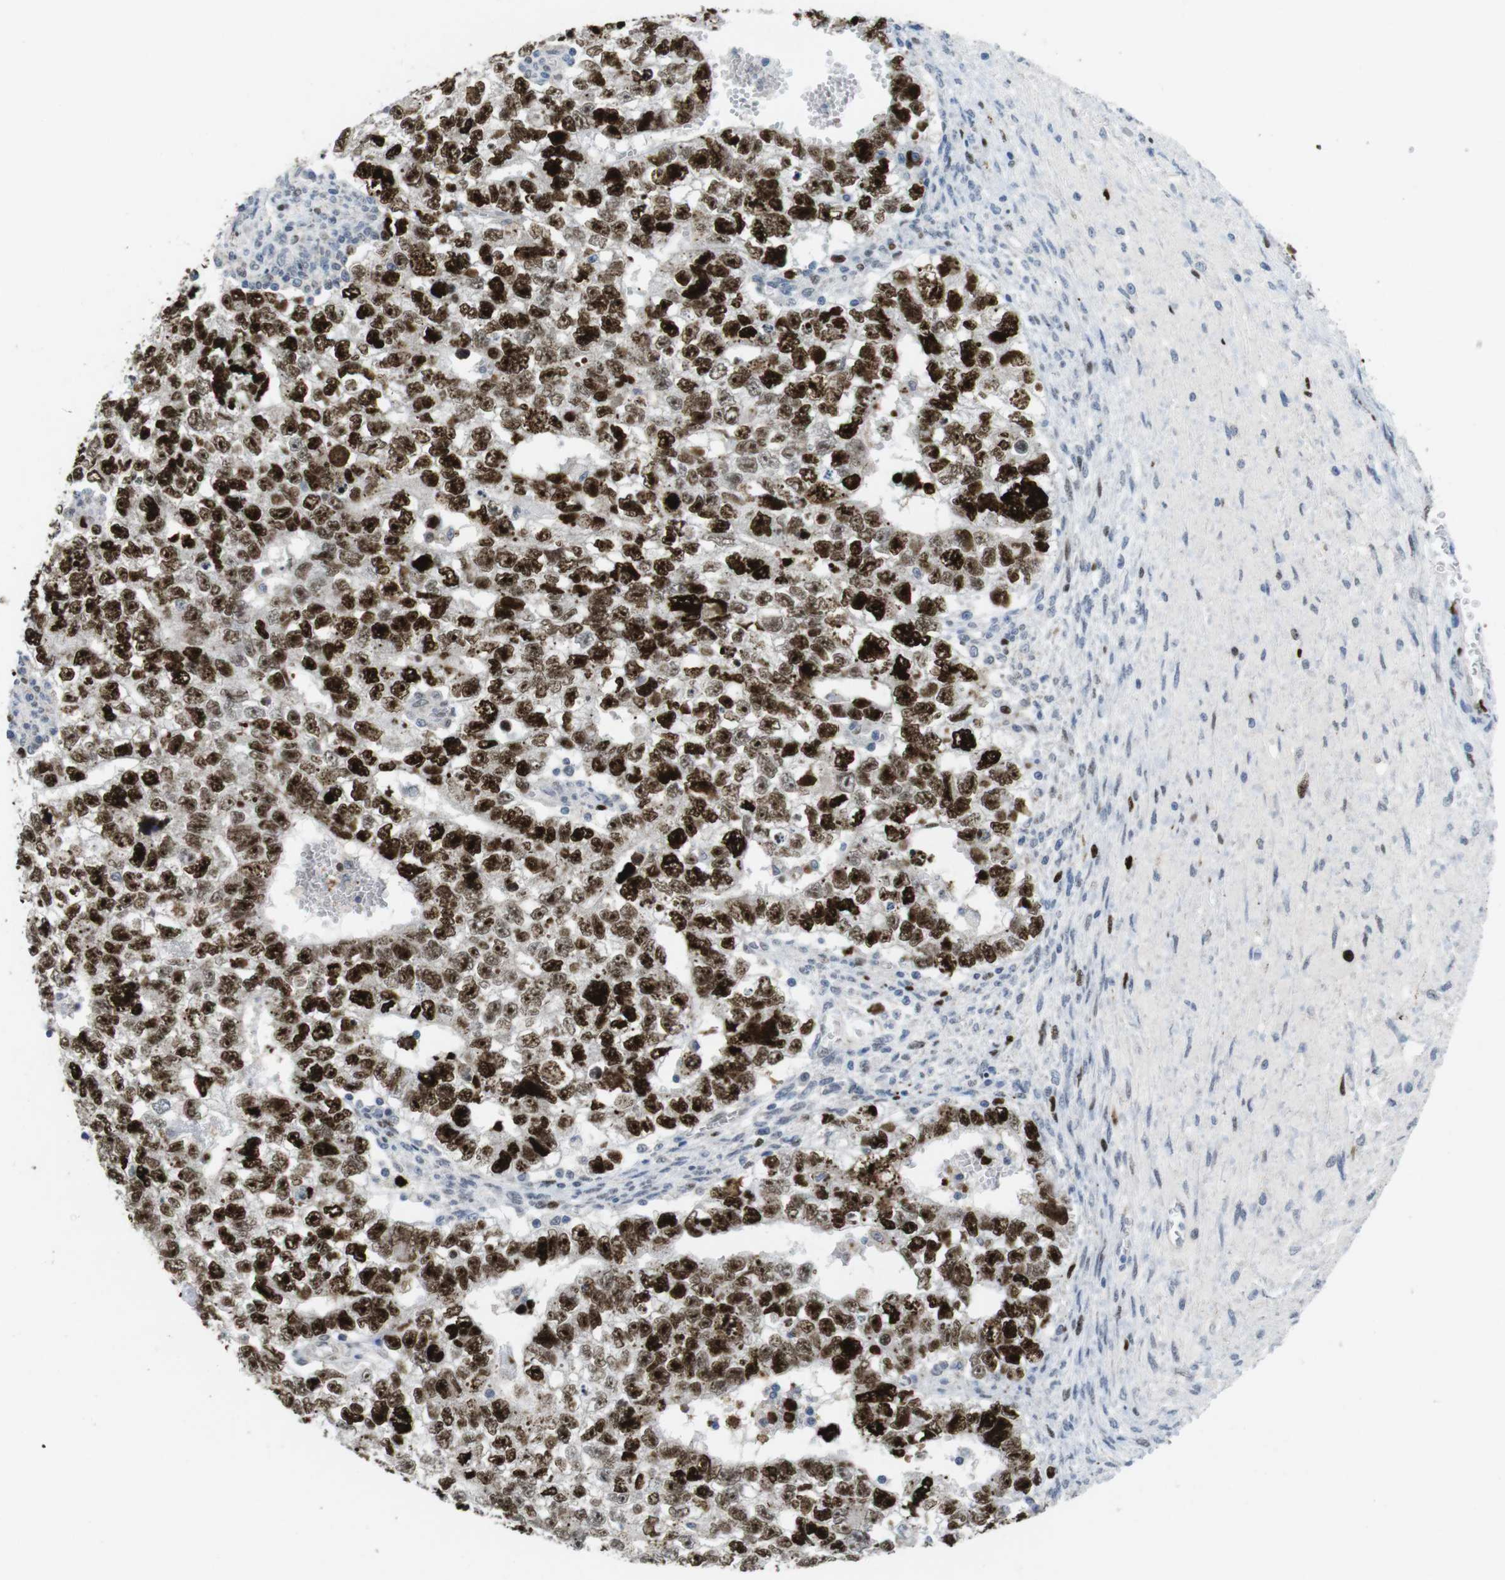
{"staining": {"intensity": "strong", "quantity": ">75%", "location": "nuclear"}, "tissue": "testis cancer", "cell_type": "Tumor cells", "image_type": "cancer", "snomed": [{"axis": "morphology", "description": "Seminoma, NOS"}, {"axis": "morphology", "description": "Carcinoma, Embryonal, NOS"}, {"axis": "topography", "description": "Testis"}], "caption": "Strong nuclear protein positivity is appreciated in approximately >75% of tumor cells in testis cancer (embryonal carcinoma).", "gene": "KPNA2", "patient": {"sex": "male", "age": 38}}